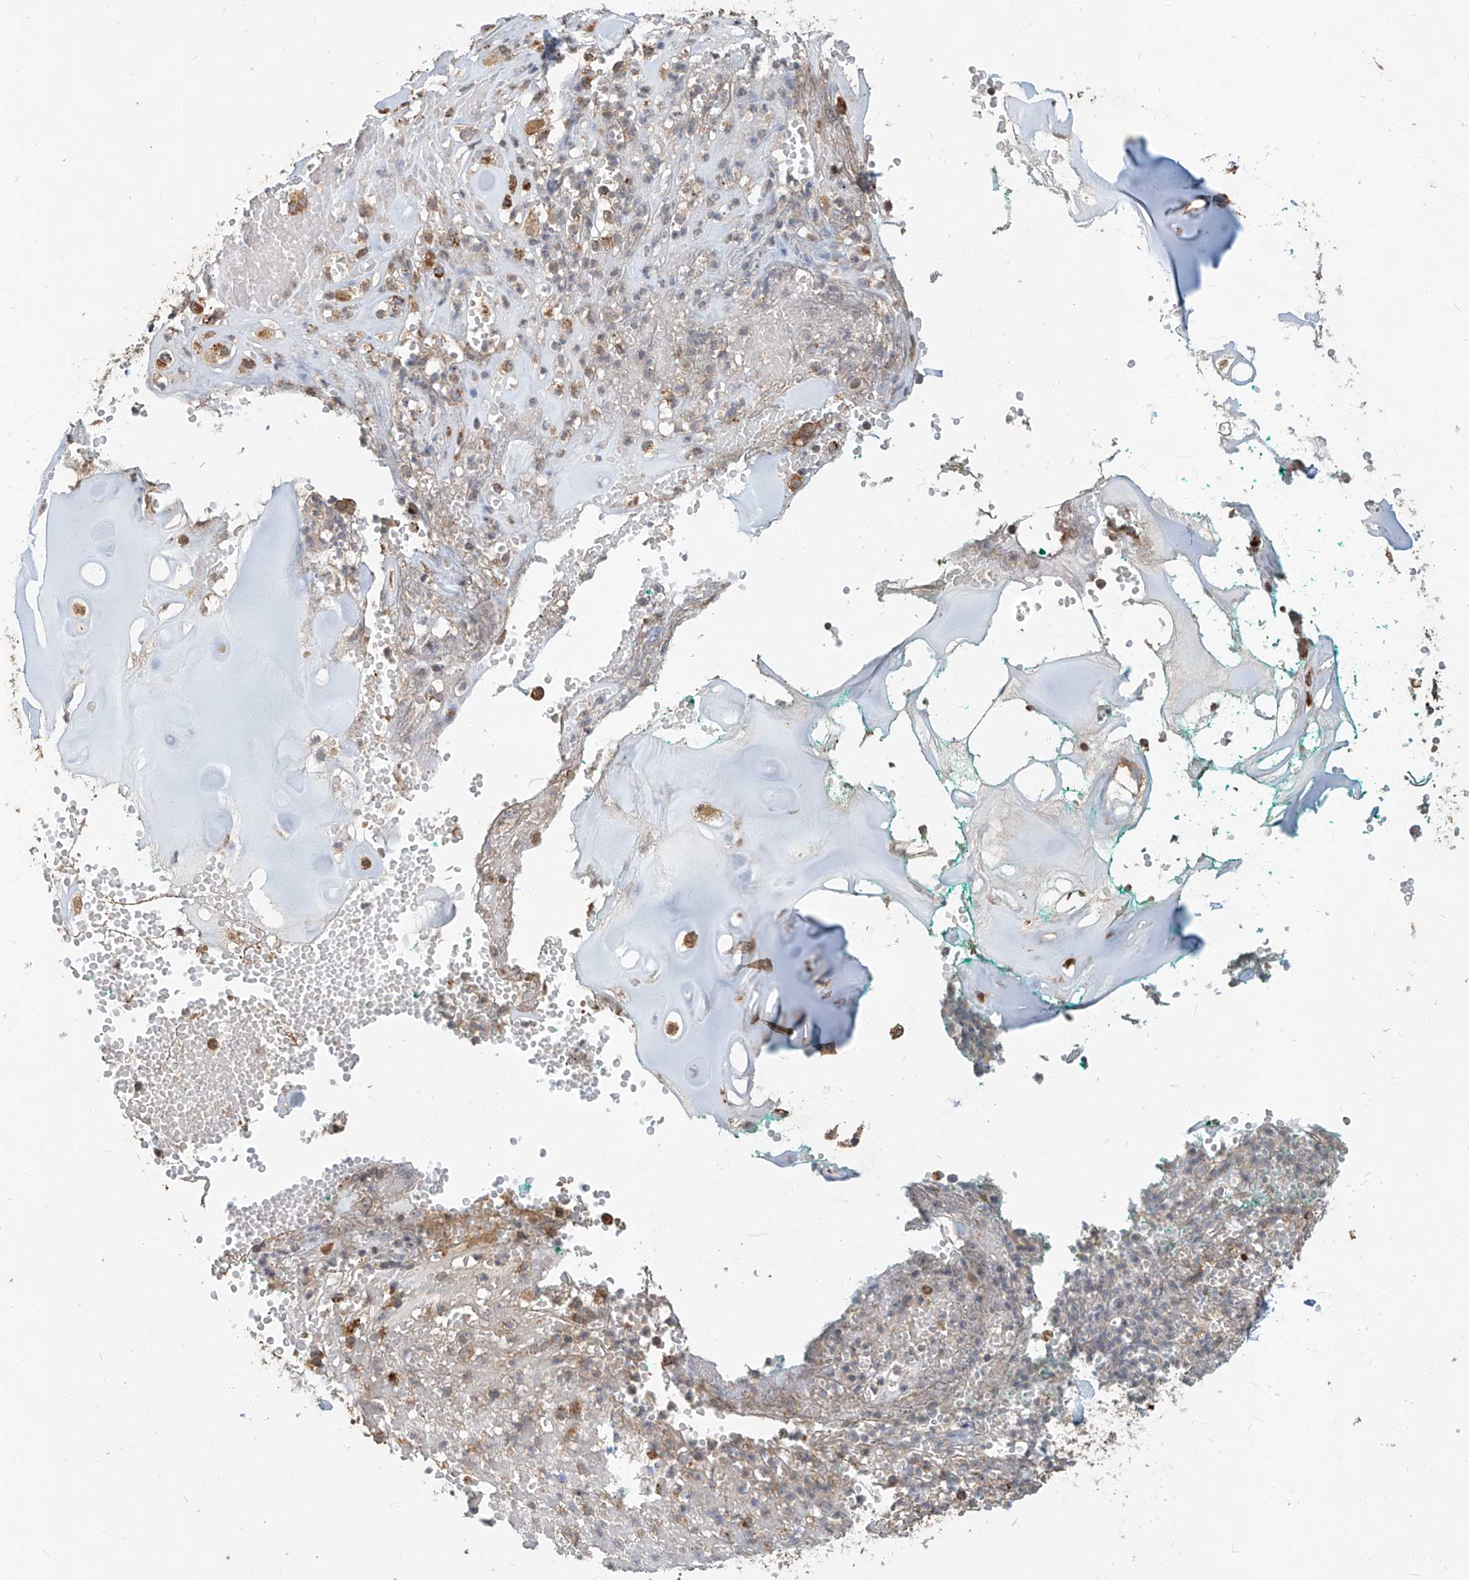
{"staining": {"intensity": "weak", "quantity": "25%-75%", "location": "cytoplasmic/membranous"}, "tissue": "adipose tissue", "cell_type": "Adipocytes", "image_type": "normal", "snomed": [{"axis": "morphology", "description": "Normal tissue, NOS"}, {"axis": "morphology", "description": "Basal cell carcinoma"}, {"axis": "topography", "description": "Cartilage tissue"}, {"axis": "topography", "description": "Nasopharynx"}, {"axis": "topography", "description": "Oral tissue"}], "caption": "Immunohistochemistry of unremarkable adipose tissue exhibits low levels of weak cytoplasmic/membranous expression in about 25%-75% of adipocytes. (brown staining indicates protein expression, while blue staining denotes nuclei).", "gene": "STX19", "patient": {"sex": "female", "age": 77}}